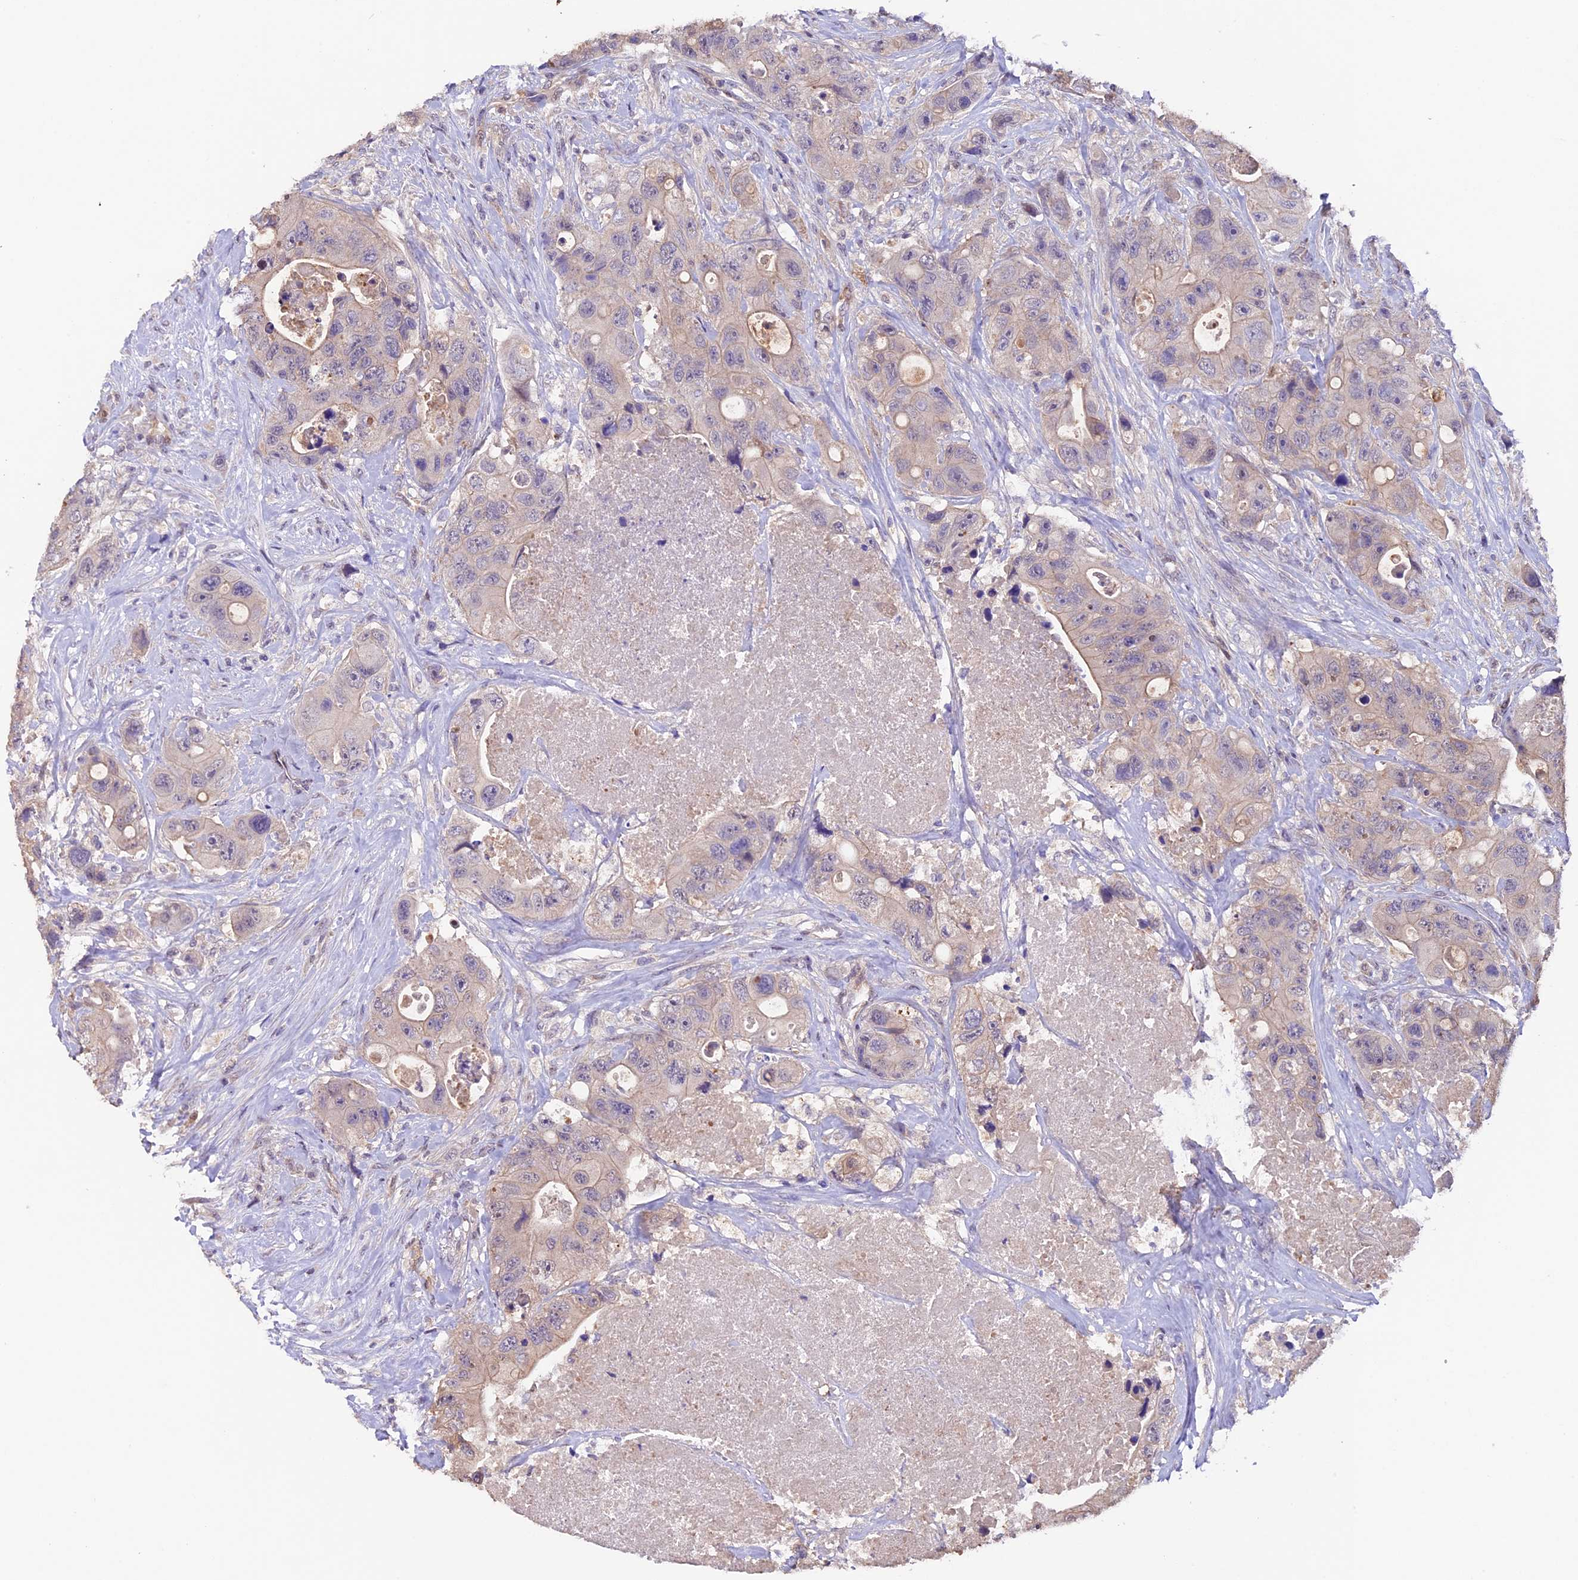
{"staining": {"intensity": "weak", "quantity": "<25%", "location": "cytoplasmic/membranous"}, "tissue": "colorectal cancer", "cell_type": "Tumor cells", "image_type": "cancer", "snomed": [{"axis": "morphology", "description": "Adenocarcinoma, NOS"}, {"axis": "topography", "description": "Colon"}], "caption": "Tumor cells show no significant protein staining in adenocarcinoma (colorectal). The staining is performed using DAB brown chromogen with nuclei counter-stained in using hematoxylin.", "gene": "NCK2", "patient": {"sex": "female", "age": 46}}